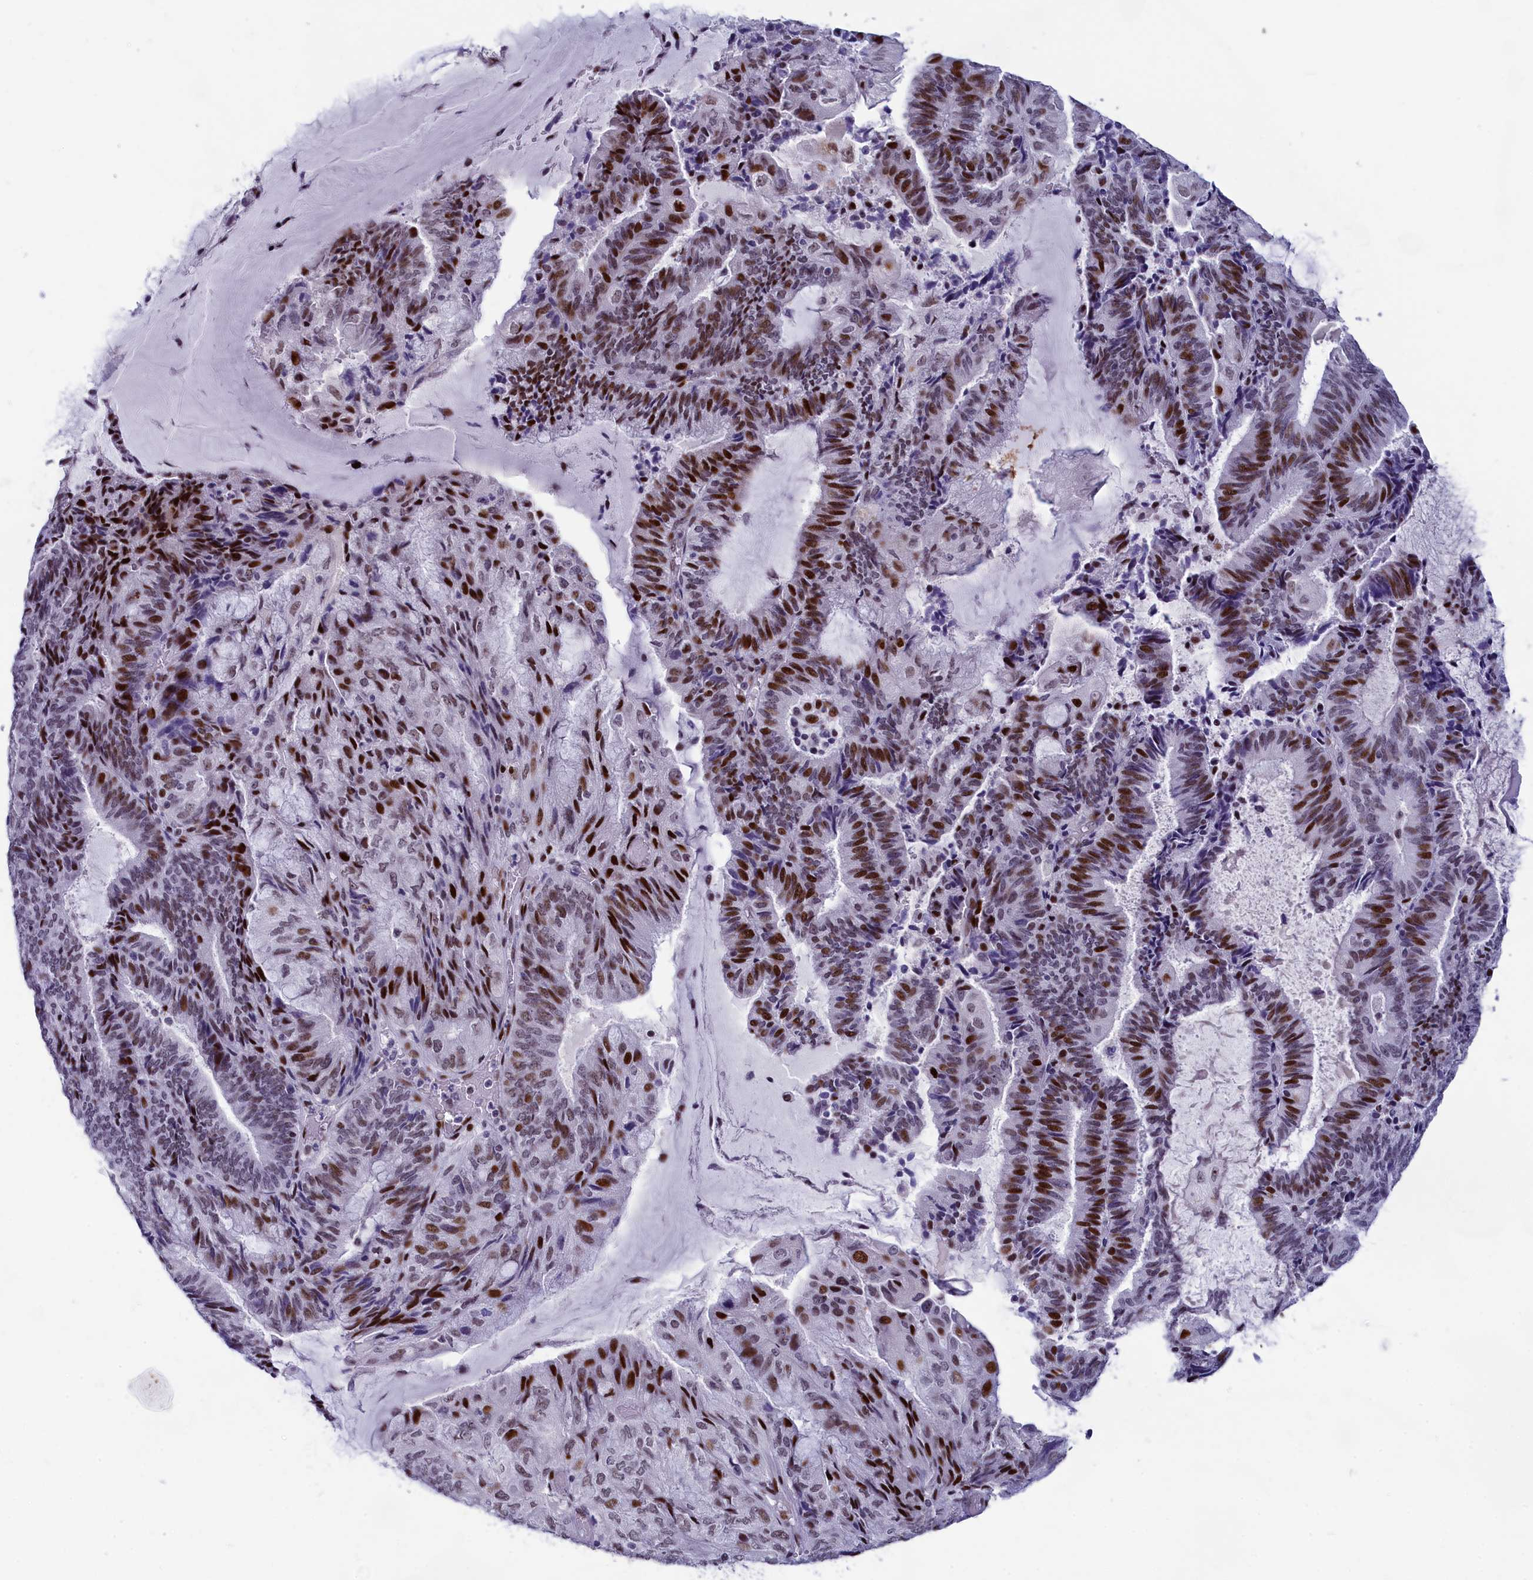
{"staining": {"intensity": "moderate", "quantity": "25%-75%", "location": "nuclear"}, "tissue": "endometrial cancer", "cell_type": "Tumor cells", "image_type": "cancer", "snomed": [{"axis": "morphology", "description": "Adenocarcinoma, NOS"}, {"axis": "topography", "description": "Endometrium"}], "caption": "Immunohistochemistry (IHC) photomicrograph of neoplastic tissue: adenocarcinoma (endometrial) stained using immunohistochemistry shows medium levels of moderate protein expression localized specifically in the nuclear of tumor cells, appearing as a nuclear brown color.", "gene": "NSA2", "patient": {"sex": "female", "age": 81}}